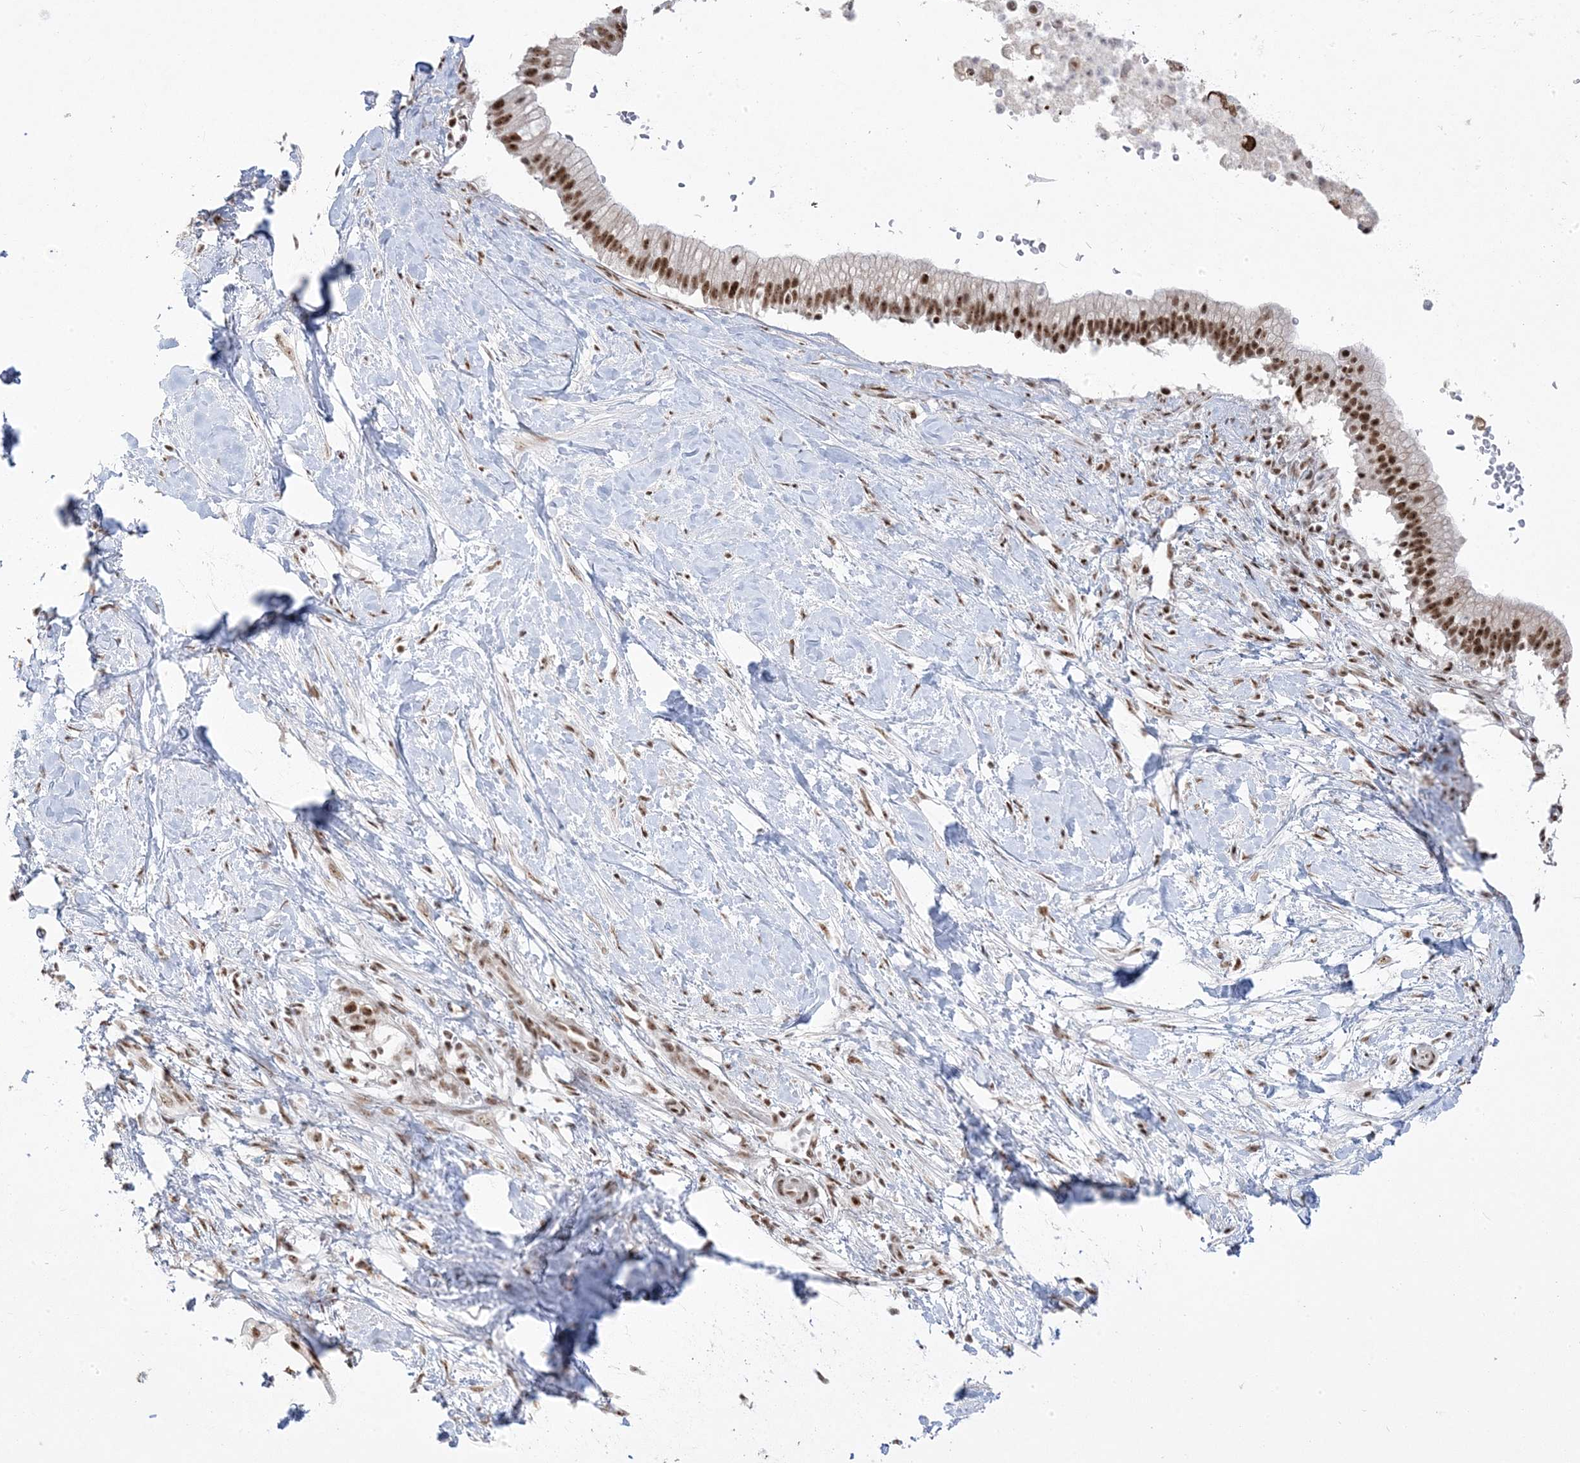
{"staining": {"intensity": "strong", "quantity": ">75%", "location": "nuclear"}, "tissue": "pancreatic cancer", "cell_type": "Tumor cells", "image_type": "cancer", "snomed": [{"axis": "morphology", "description": "Adenocarcinoma, NOS"}, {"axis": "topography", "description": "Pancreas"}], "caption": "Immunohistochemistry (IHC) image of neoplastic tissue: pancreatic cancer (adenocarcinoma) stained using immunohistochemistry exhibits high levels of strong protein expression localized specifically in the nuclear of tumor cells, appearing as a nuclear brown color.", "gene": "MTREX", "patient": {"sex": "male", "age": 68}}